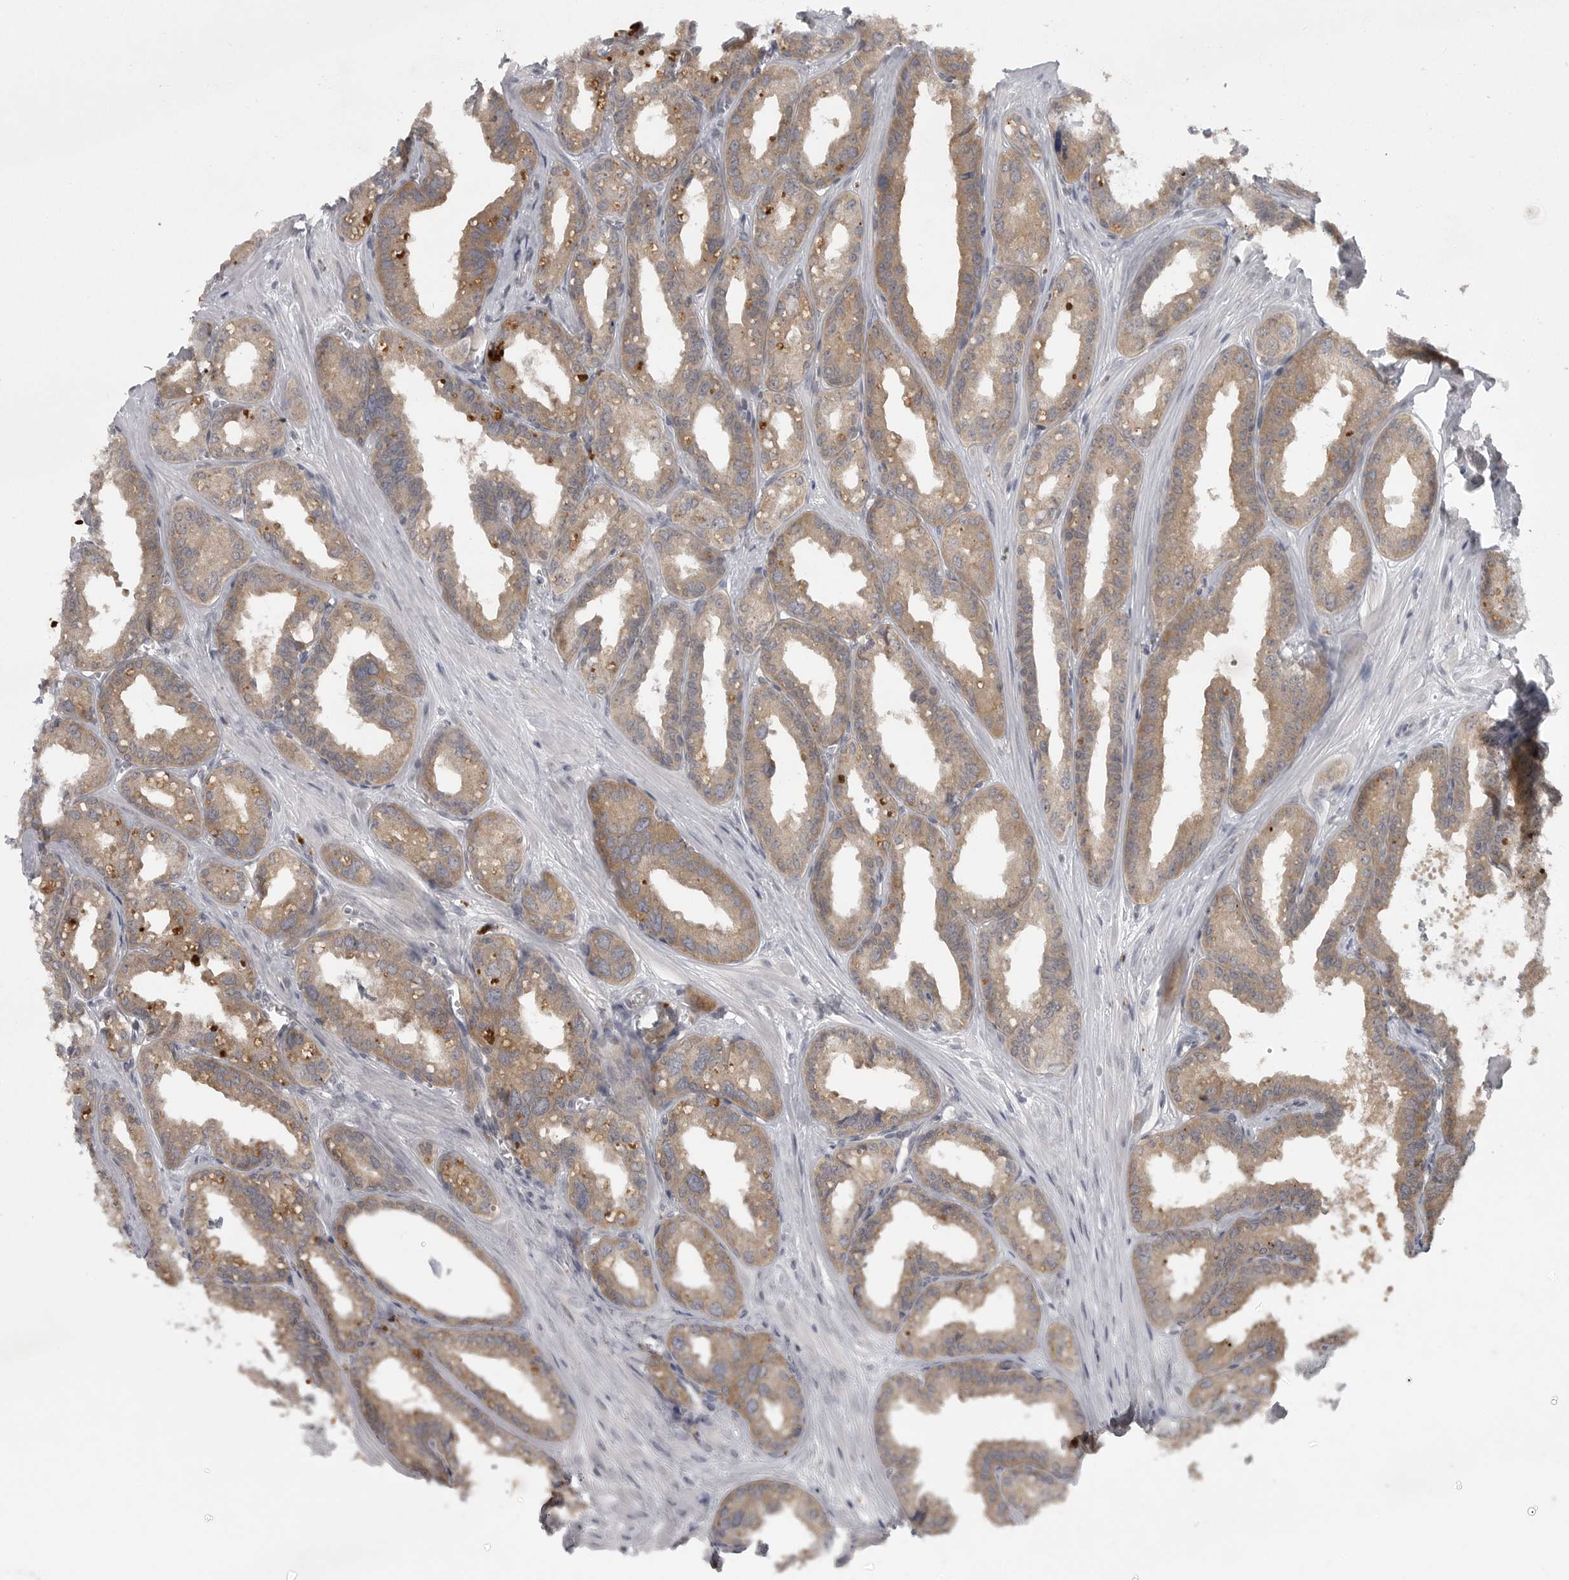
{"staining": {"intensity": "moderate", "quantity": ">75%", "location": "cytoplasmic/membranous"}, "tissue": "seminal vesicle", "cell_type": "Glandular cells", "image_type": "normal", "snomed": [{"axis": "morphology", "description": "Normal tissue, NOS"}, {"axis": "topography", "description": "Prostate"}, {"axis": "topography", "description": "Seminal veicle"}], "caption": "Protein analysis of normal seminal vesicle reveals moderate cytoplasmic/membranous staining in approximately >75% of glandular cells.", "gene": "PHF13", "patient": {"sex": "male", "age": 51}}